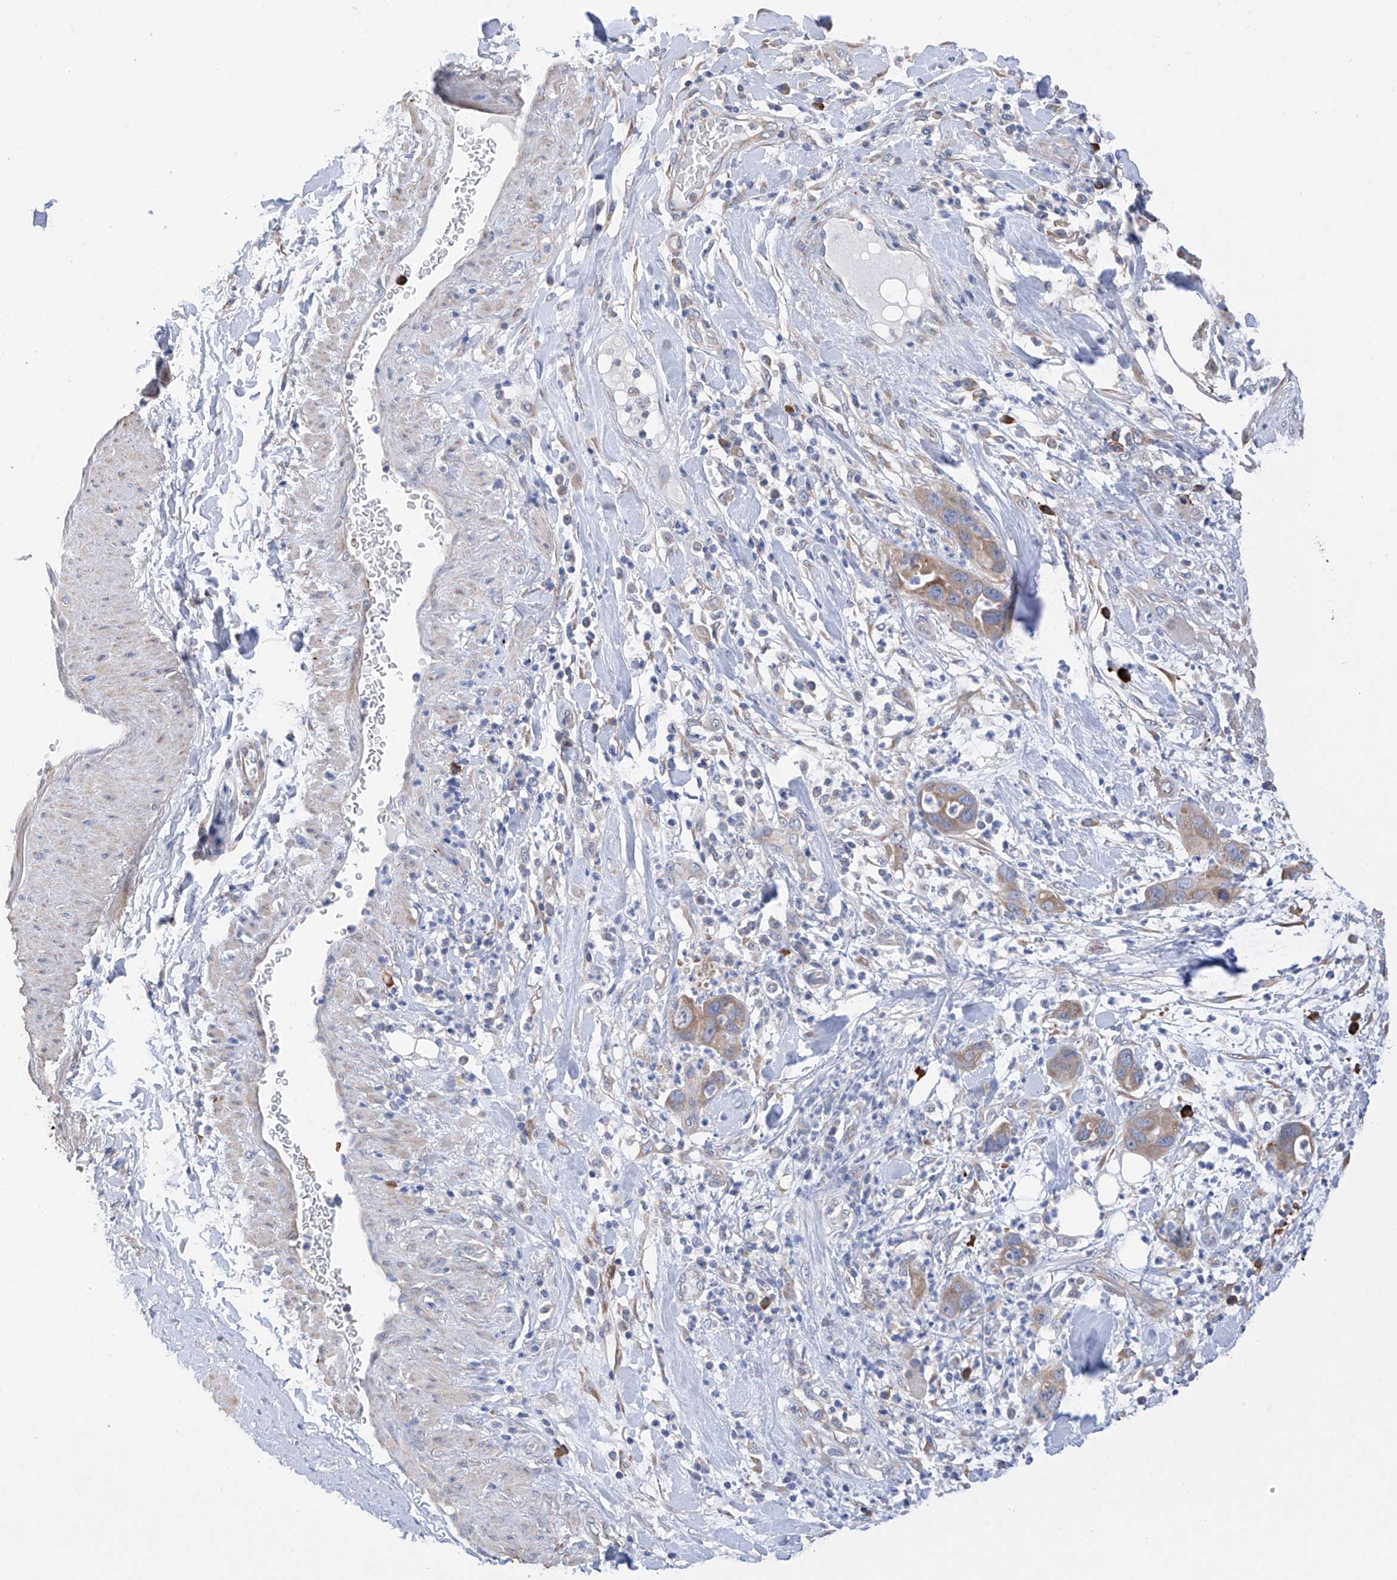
{"staining": {"intensity": "weak", "quantity": ">75%", "location": "cytoplasmic/membranous"}, "tissue": "pancreatic cancer", "cell_type": "Tumor cells", "image_type": "cancer", "snomed": [{"axis": "morphology", "description": "Adenocarcinoma, NOS"}, {"axis": "topography", "description": "Pancreas"}], "caption": "Immunohistochemical staining of human pancreatic cancer (adenocarcinoma) exhibits weak cytoplasmic/membranous protein positivity in approximately >75% of tumor cells.", "gene": "REC8", "patient": {"sex": "female", "age": 71}}